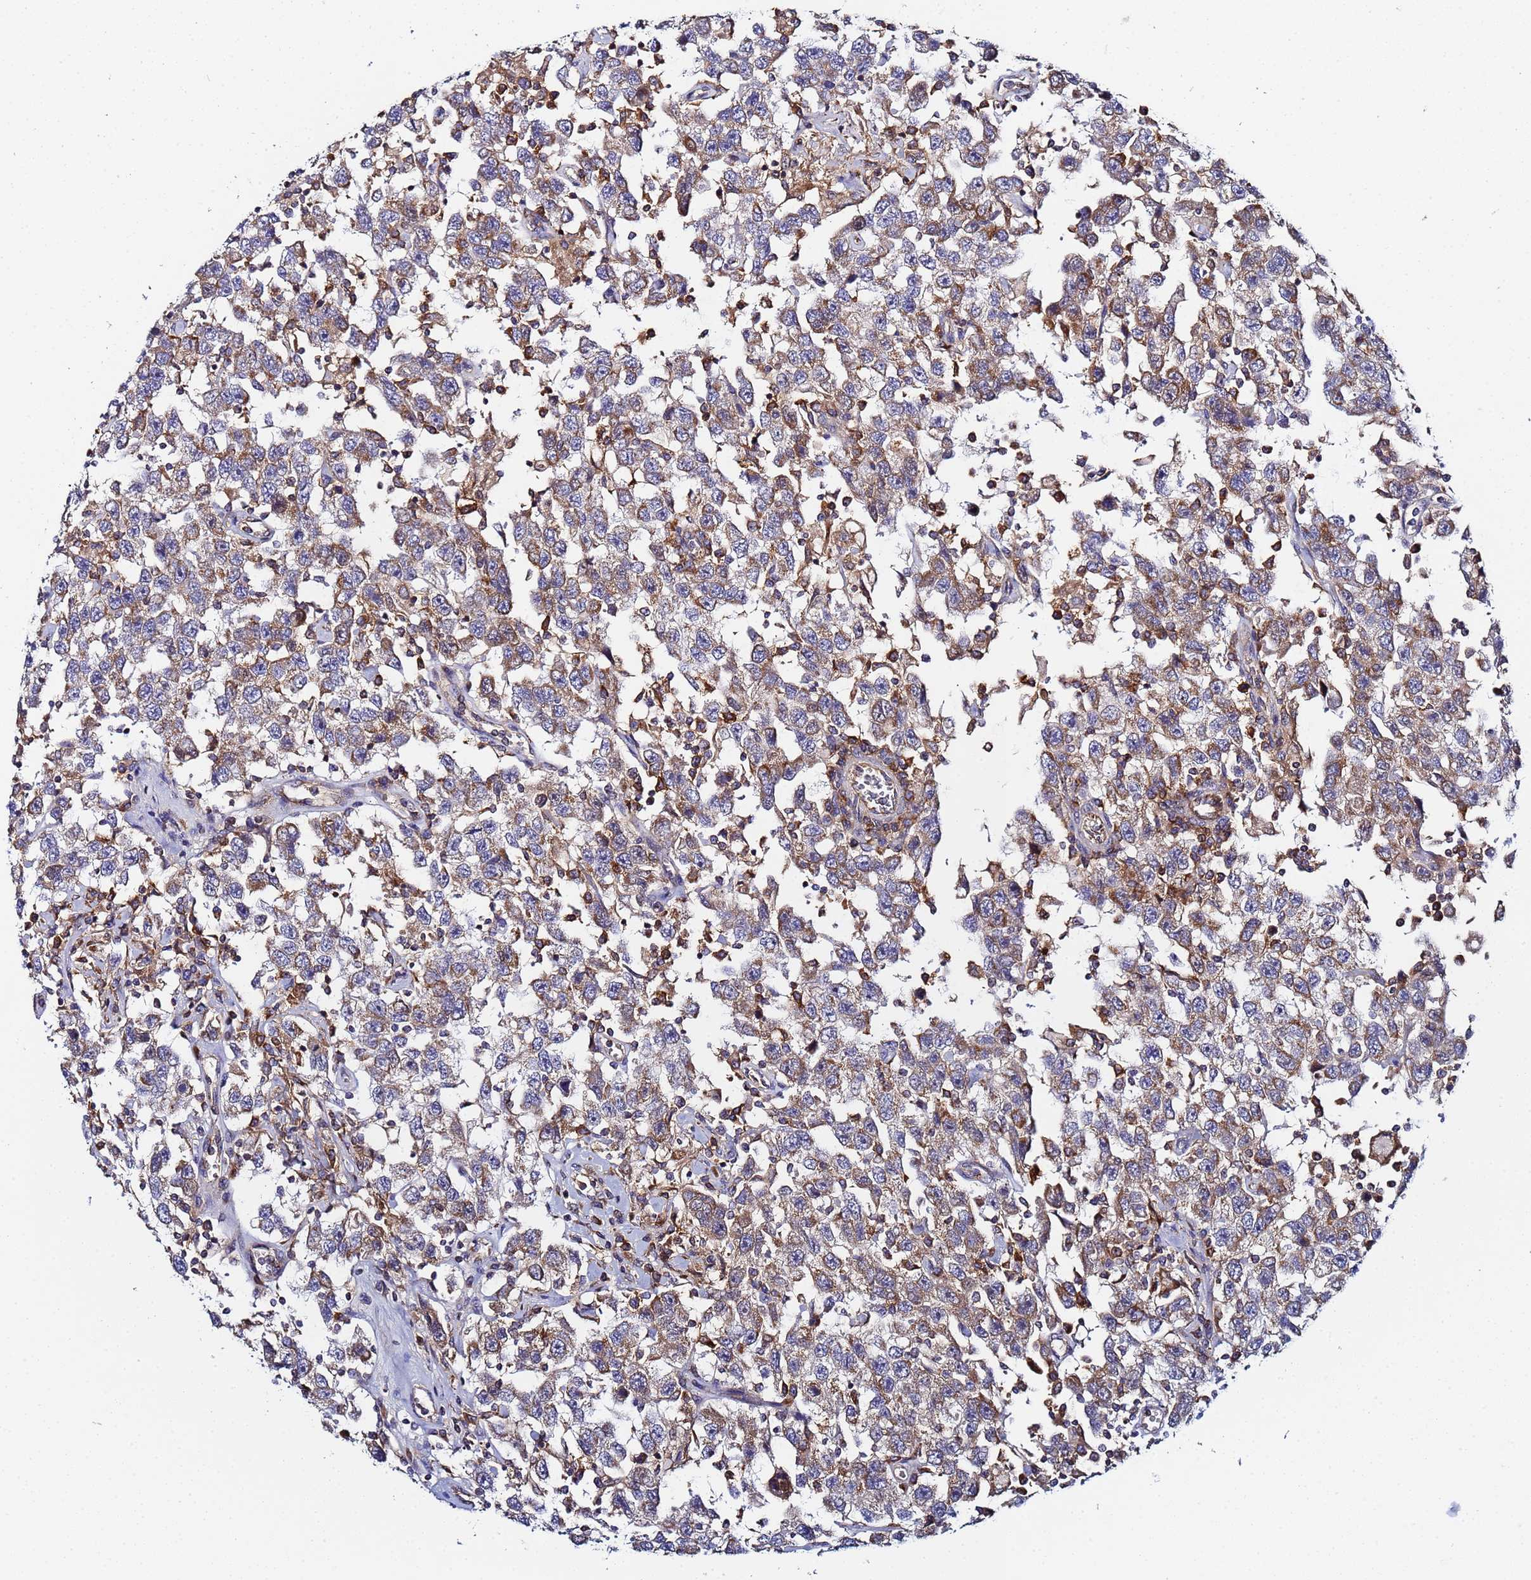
{"staining": {"intensity": "weak", "quantity": ">75%", "location": "cytoplasmic/membranous"}, "tissue": "testis cancer", "cell_type": "Tumor cells", "image_type": "cancer", "snomed": [{"axis": "morphology", "description": "Seminoma, NOS"}, {"axis": "topography", "description": "Testis"}], "caption": "Testis cancer stained with a brown dye reveals weak cytoplasmic/membranous positive expression in about >75% of tumor cells.", "gene": "CCDC127", "patient": {"sex": "male", "age": 41}}